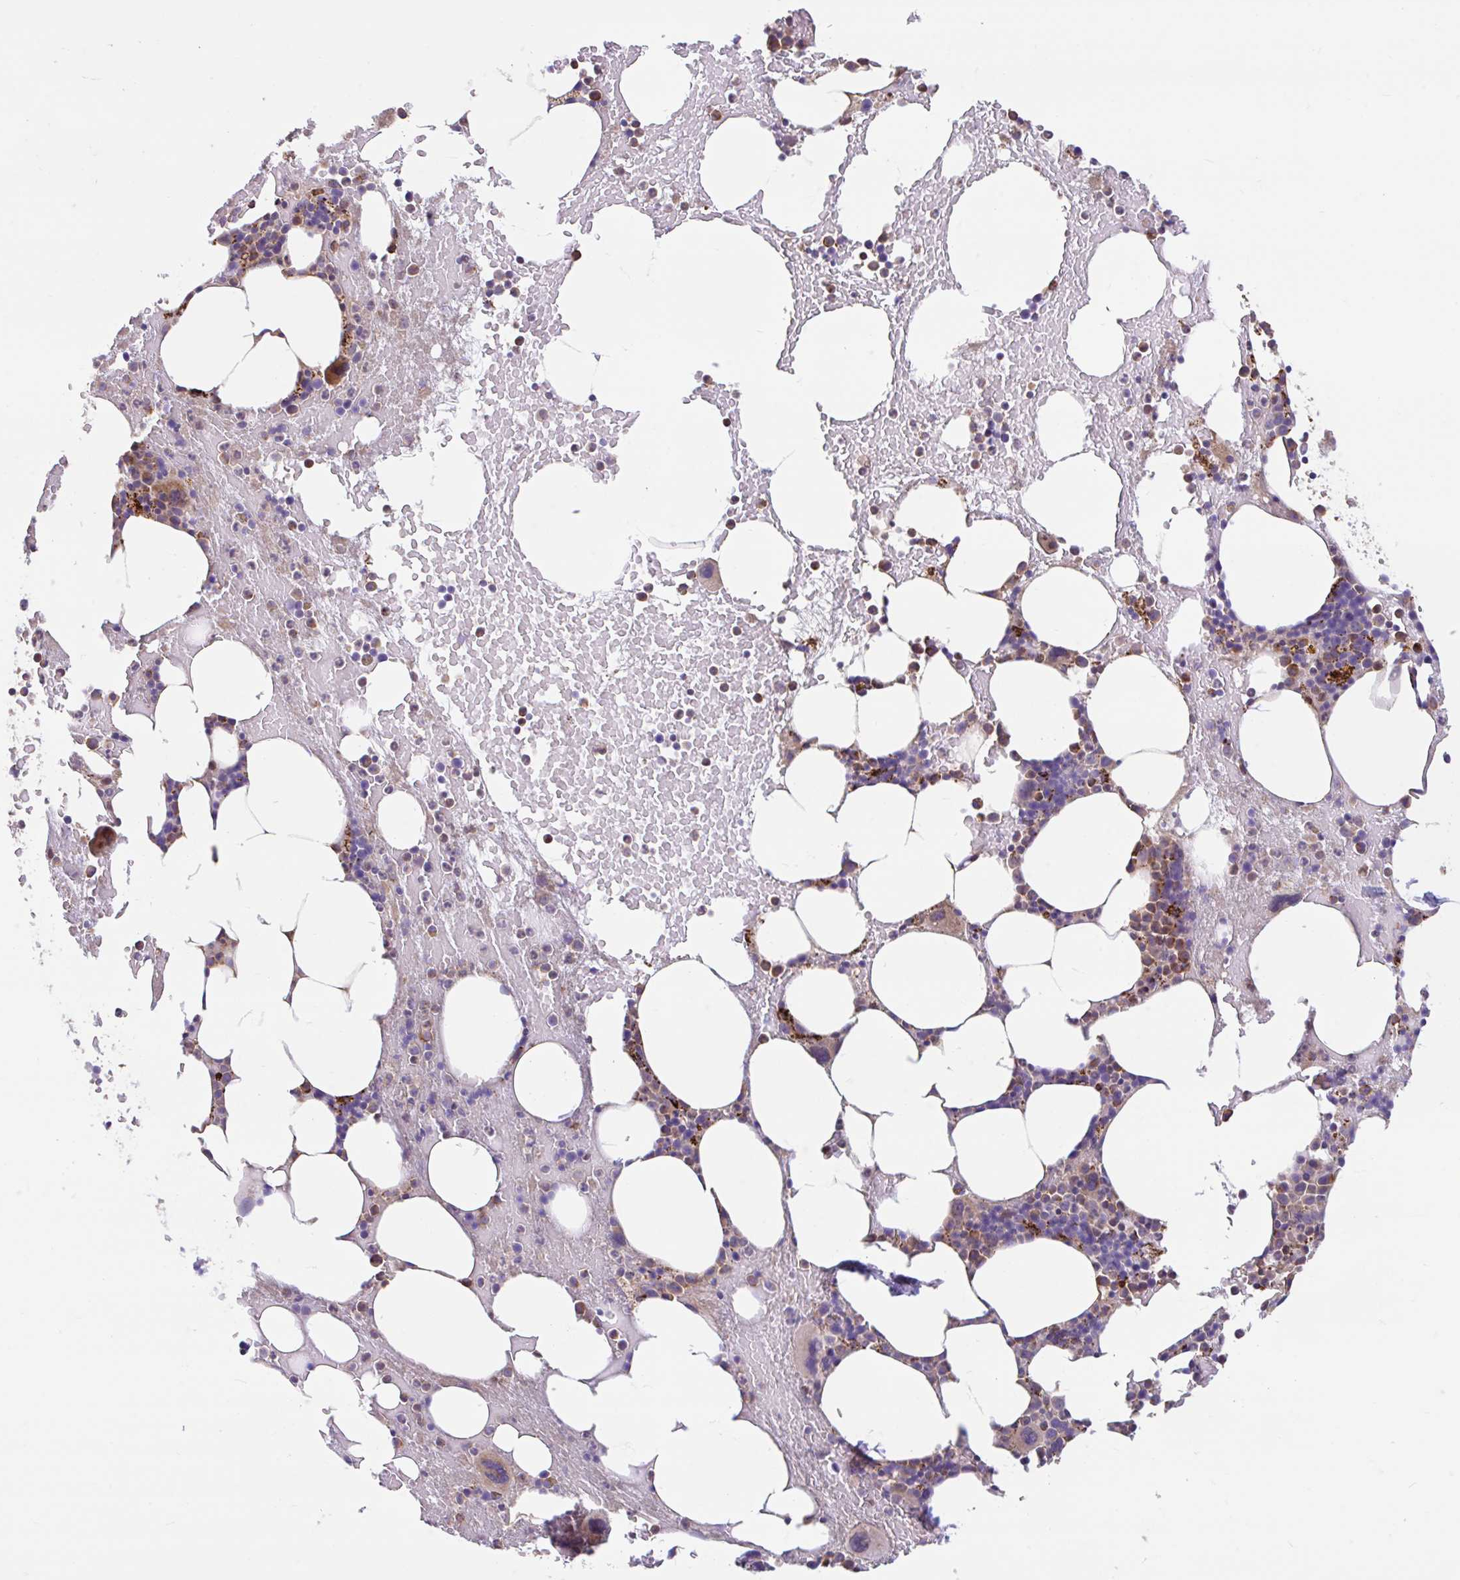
{"staining": {"intensity": "strong", "quantity": "<25%", "location": "cytoplasmic/membranous"}, "tissue": "bone marrow", "cell_type": "Hematopoietic cells", "image_type": "normal", "snomed": [{"axis": "morphology", "description": "Normal tissue, NOS"}, {"axis": "topography", "description": "Bone marrow"}], "caption": "Immunohistochemical staining of benign human bone marrow displays medium levels of strong cytoplasmic/membranous positivity in approximately <25% of hematopoietic cells.", "gene": "RALBP1", "patient": {"sex": "female", "age": 62}}